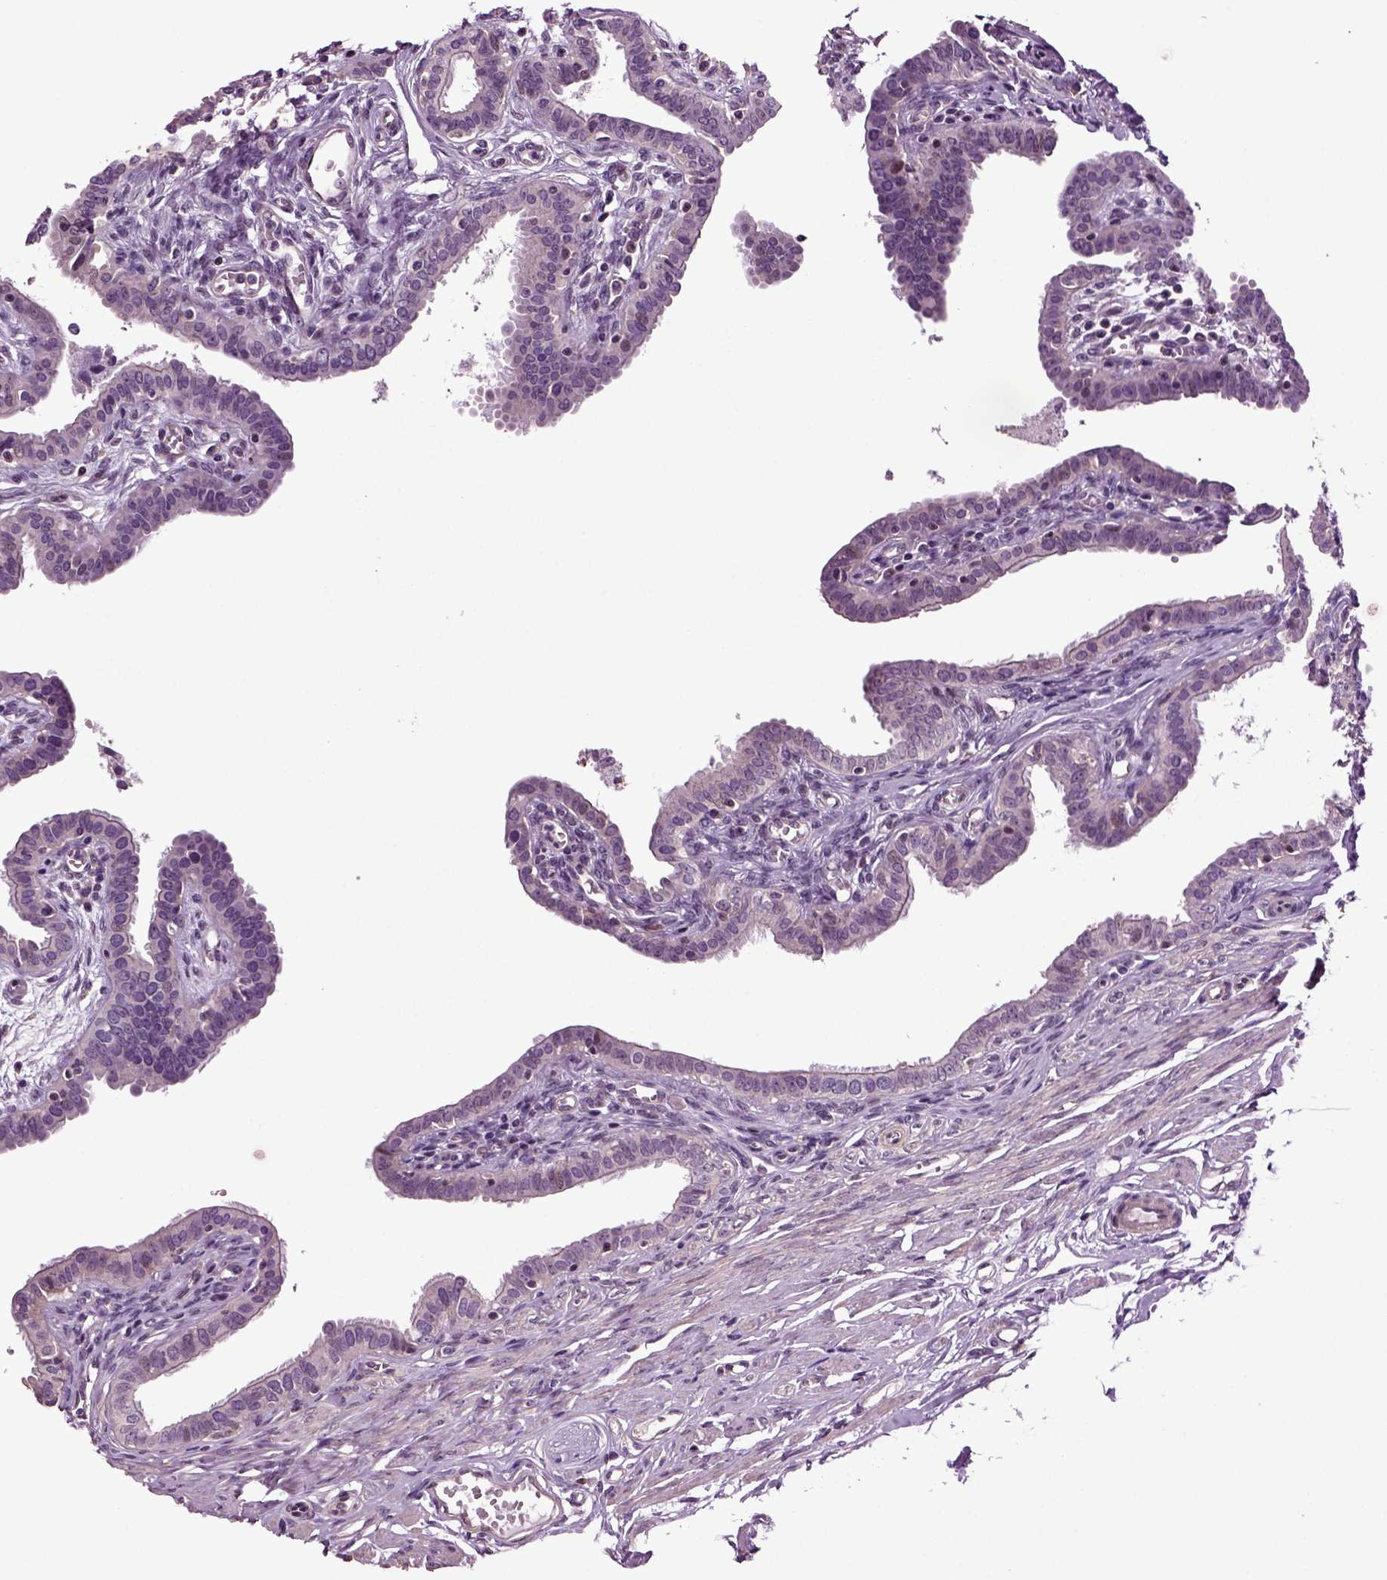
{"staining": {"intensity": "negative", "quantity": "none", "location": "none"}, "tissue": "fallopian tube", "cell_type": "Glandular cells", "image_type": "normal", "snomed": [{"axis": "morphology", "description": "Normal tissue, NOS"}, {"axis": "morphology", "description": "Carcinoma, endometroid"}, {"axis": "topography", "description": "Fallopian tube"}, {"axis": "topography", "description": "Ovary"}], "caption": "DAB (3,3'-diaminobenzidine) immunohistochemical staining of unremarkable fallopian tube shows no significant staining in glandular cells.", "gene": "HAGHL", "patient": {"sex": "female", "age": 42}}